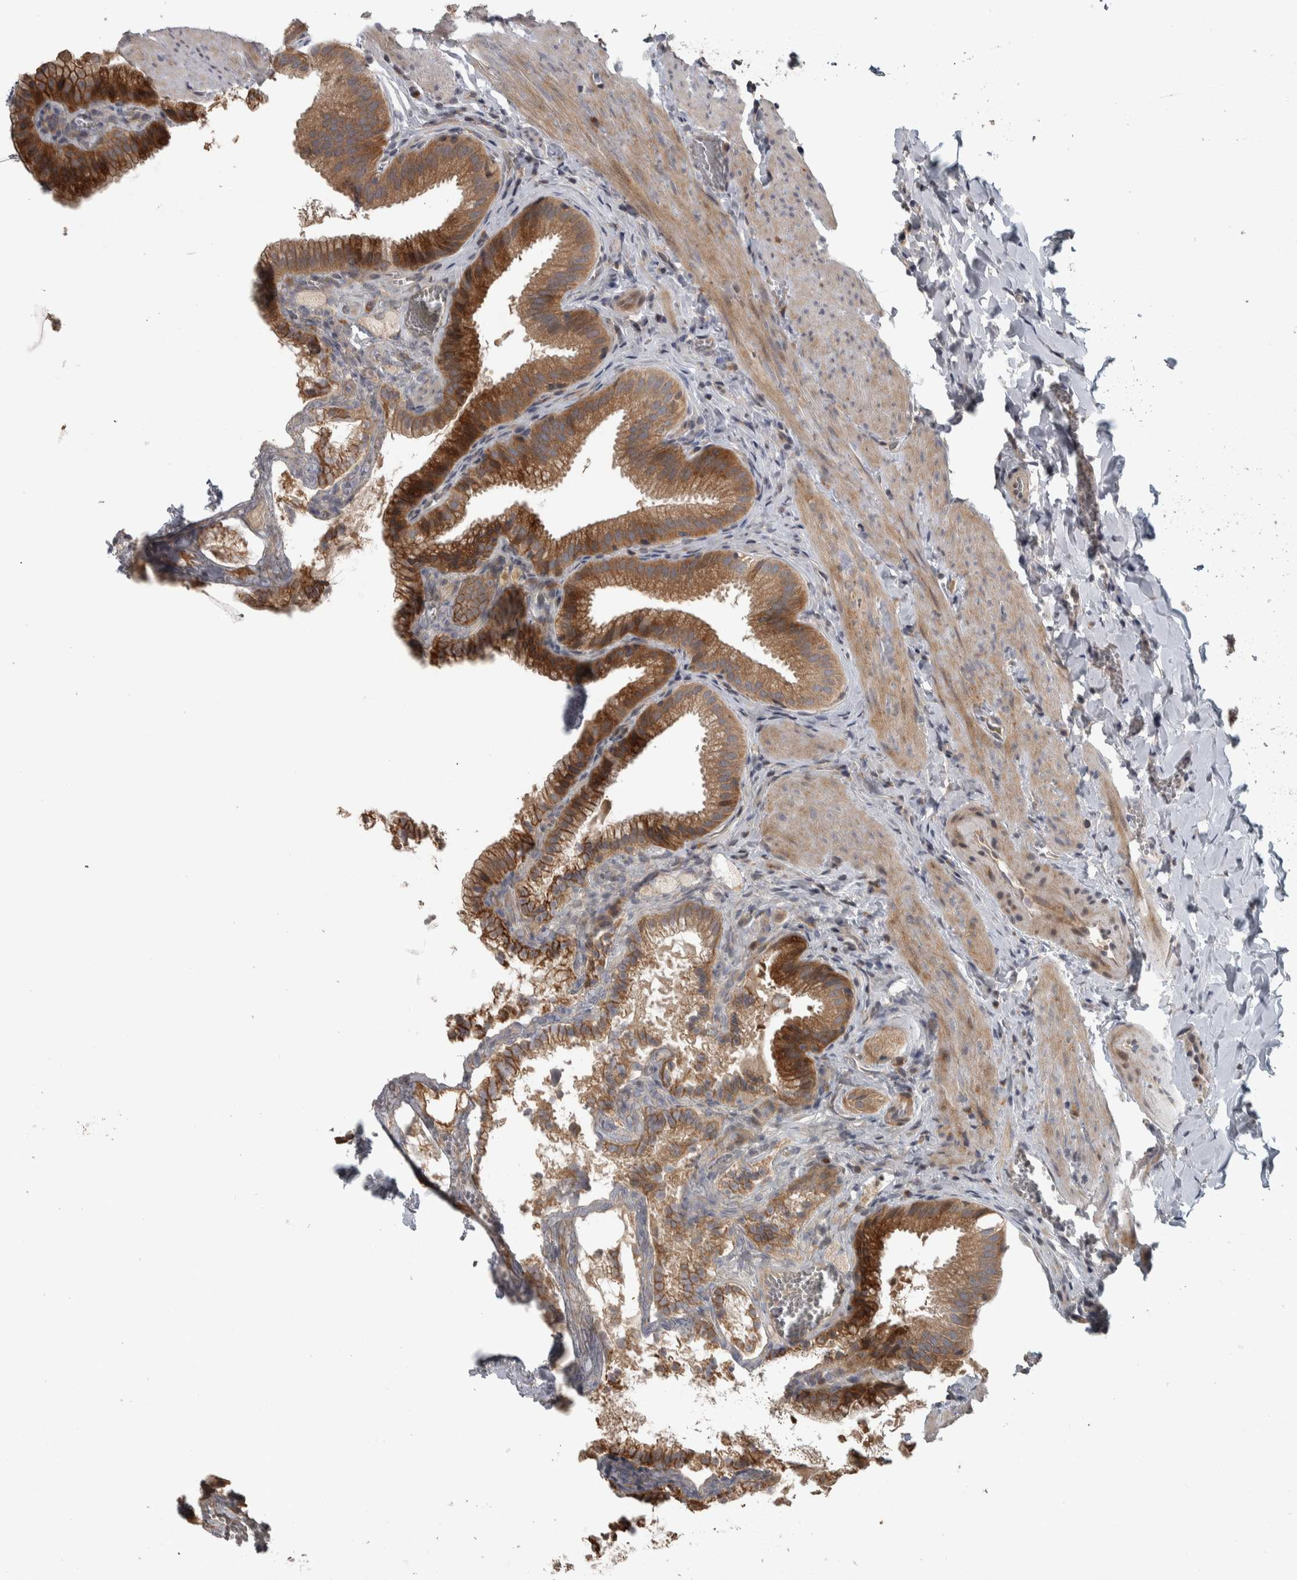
{"staining": {"intensity": "strong", "quantity": ">75%", "location": "cytoplasmic/membranous"}, "tissue": "gallbladder", "cell_type": "Glandular cells", "image_type": "normal", "snomed": [{"axis": "morphology", "description": "Normal tissue, NOS"}, {"axis": "topography", "description": "Gallbladder"}], "caption": "Immunohistochemistry (DAB) staining of benign human gallbladder reveals strong cytoplasmic/membranous protein expression in approximately >75% of glandular cells. (Stains: DAB (3,3'-diaminobenzidine) in brown, nuclei in blue, Microscopy: brightfield microscopy at high magnification).", "gene": "ERAL1", "patient": {"sex": "male", "age": 38}}